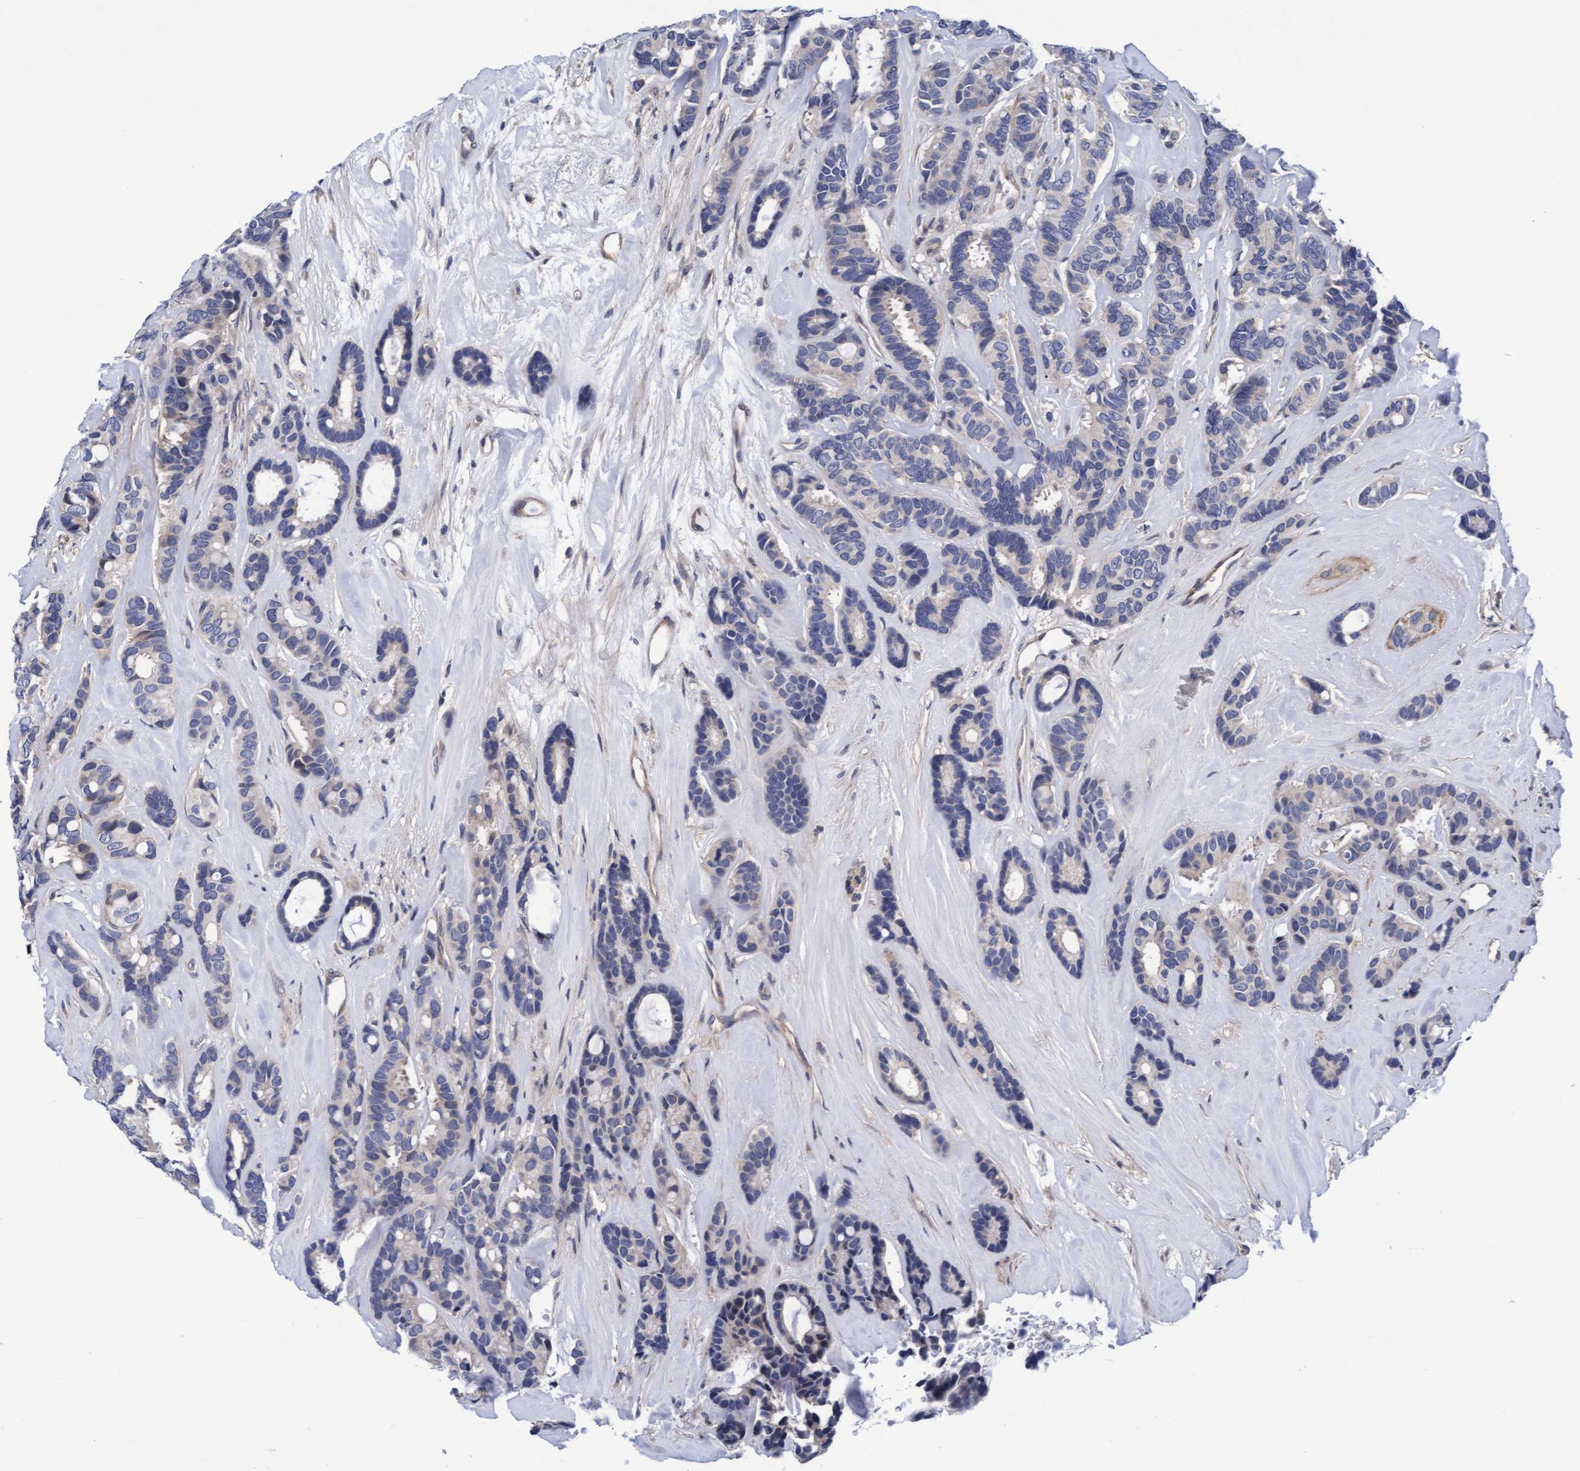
{"staining": {"intensity": "negative", "quantity": "none", "location": "none"}, "tissue": "breast cancer", "cell_type": "Tumor cells", "image_type": "cancer", "snomed": [{"axis": "morphology", "description": "Duct carcinoma"}, {"axis": "topography", "description": "Breast"}], "caption": "Protein analysis of breast intraductal carcinoma reveals no significant positivity in tumor cells.", "gene": "EFCAB13", "patient": {"sex": "female", "age": 87}}